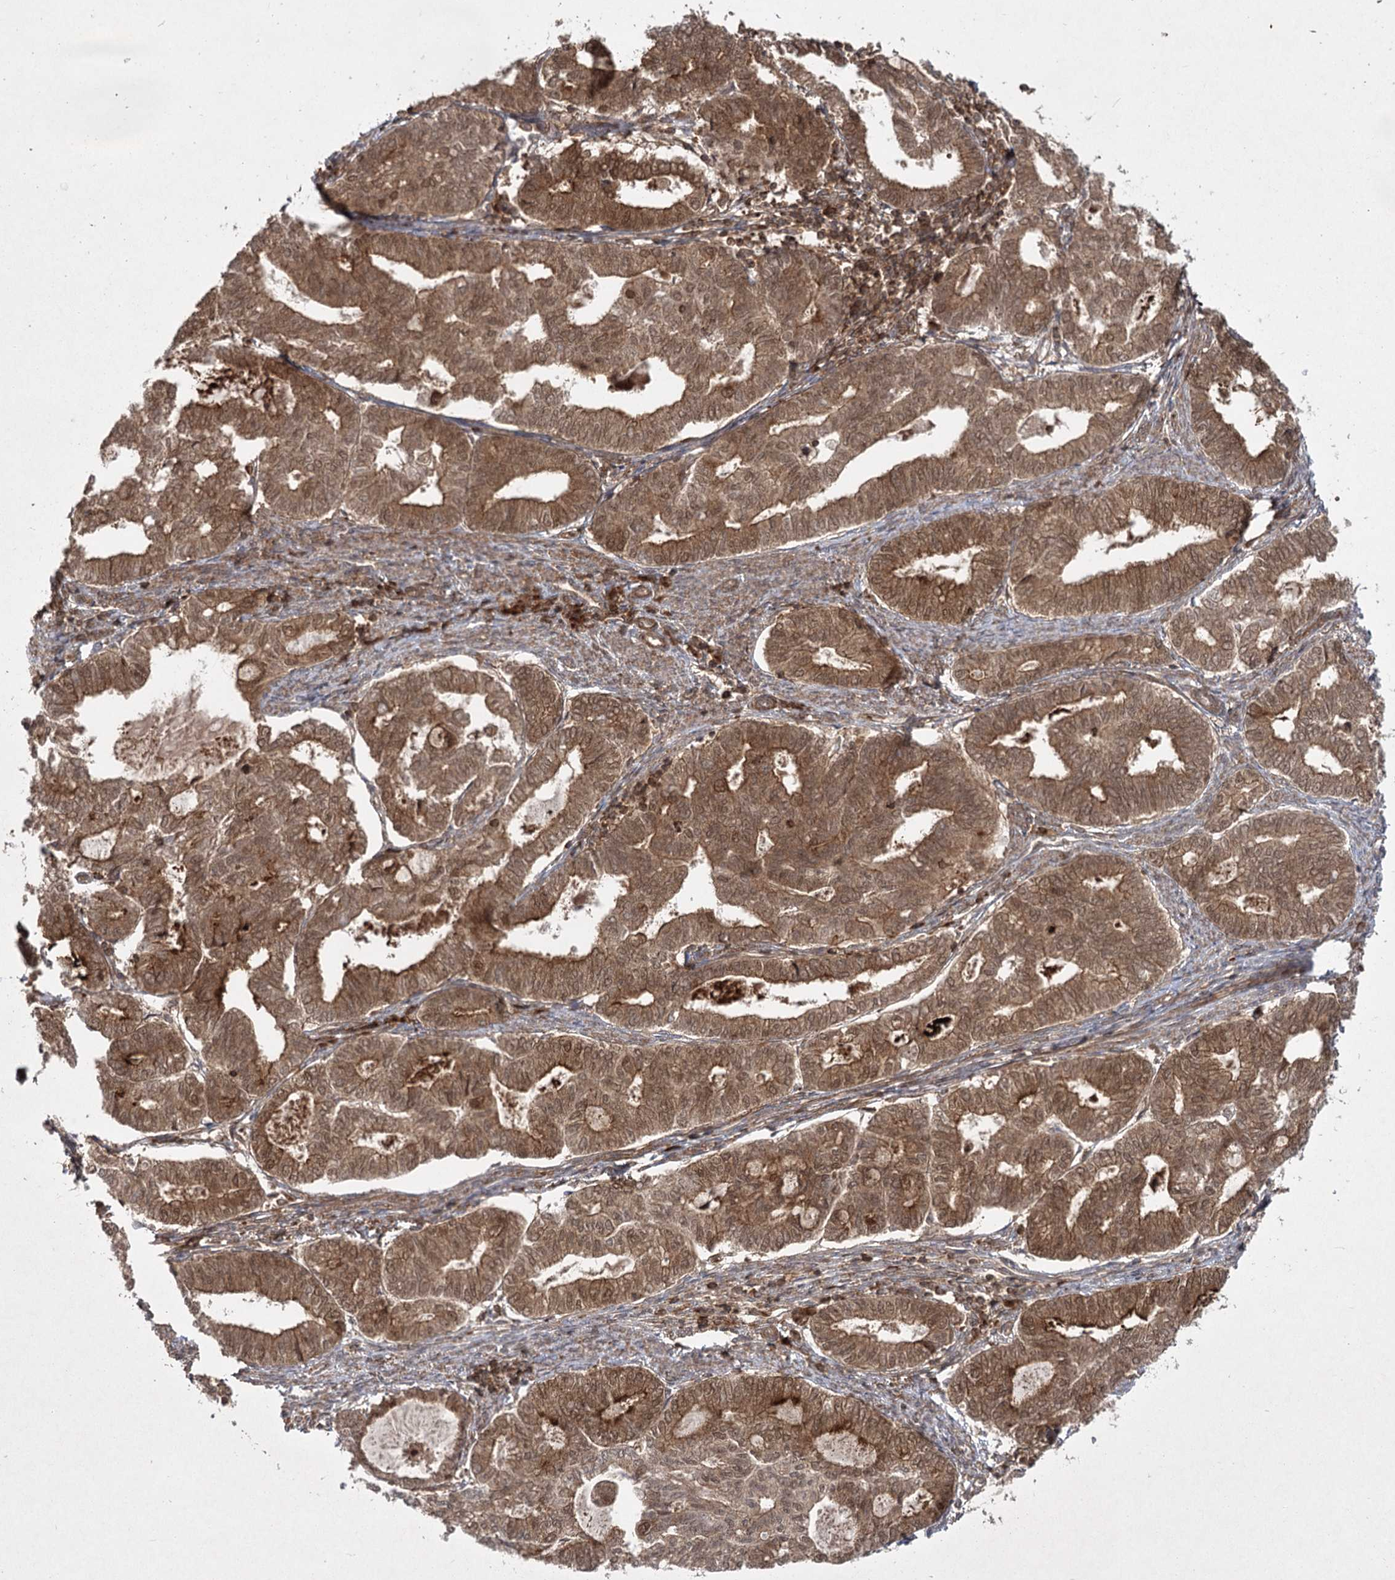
{"staining": {"intensity": "moderate", "quantity": ">75%", "location": "cytoplasmic/membranous,nuclear"}, "tissue": "endometrial cancer", "cell_type": "Tumor cells", "image_type": "cancer", "snomed": [{"axis": "morphology", "description": "Adenocarcinoma, NOS"}, {"axis": "topography", "description": "Endometrium"}], "caption": "Protein expression analysis of human endometrial adenocarcinoma reveals moderate cytoplasmic/membranous and nuclear positivity in approximately >75% of tumor cells.", "gene": "MDFIC", "patient": {"sex": "female", "age": 79}}